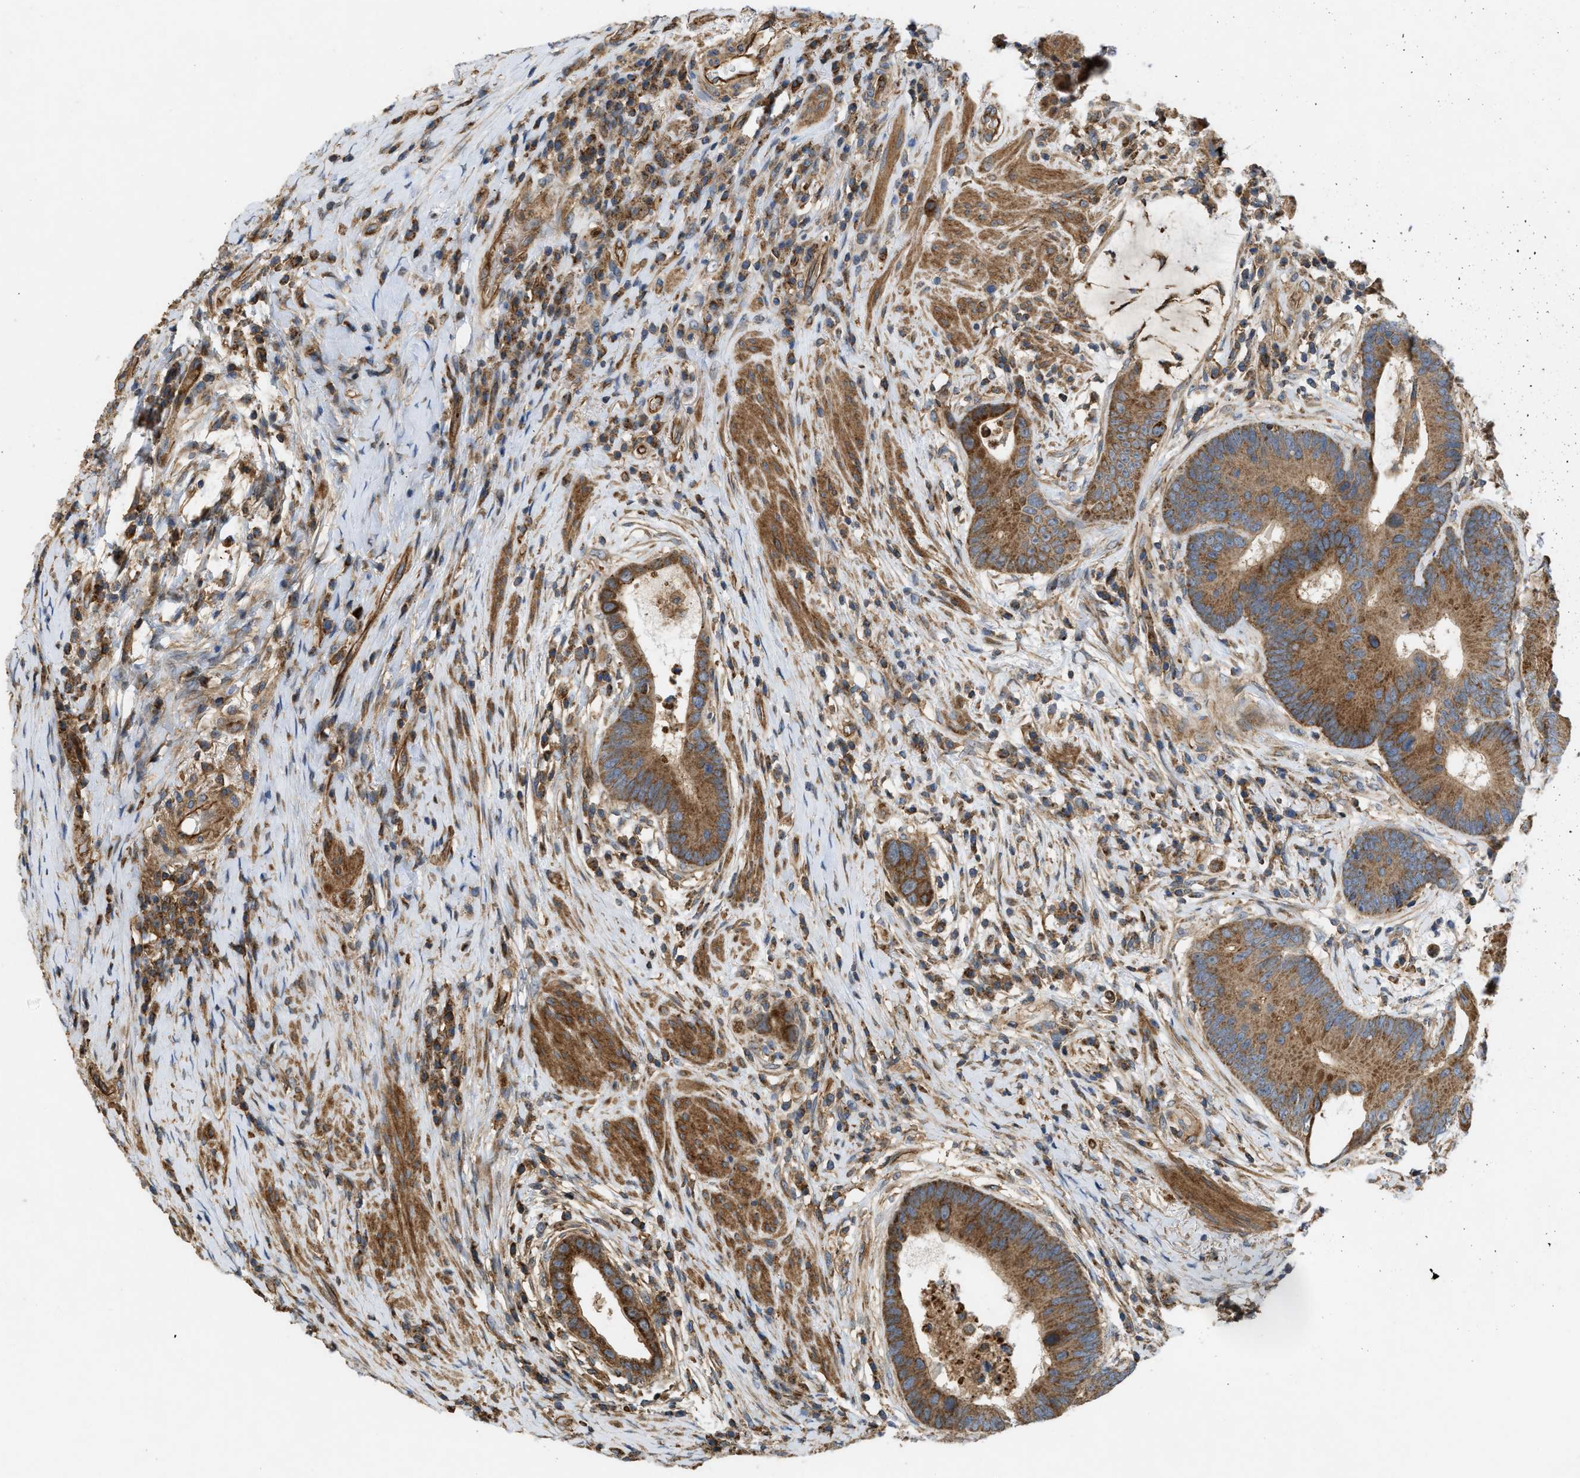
{"staining": {"intensity": "moderate", "quantity": ">75%", "location": "cytoplasmic/membranous"}, "tissue": "colorectal cancer", "cell_type": "Tumor cells", "image_type": "cancer", "snomed": [{"axis": "morphology", "description": "Adenocarcinoma, NOS"}, {"axis": "topography", "description": "Rectum"}], "caption": "Tumor cells demonstrate medium levels of moderate cytoplasmic/membranous staining in about >75% of cells in colorectal cancer.", "gene": "GNB4", "patient": {"sex": "female", "age": 89}}